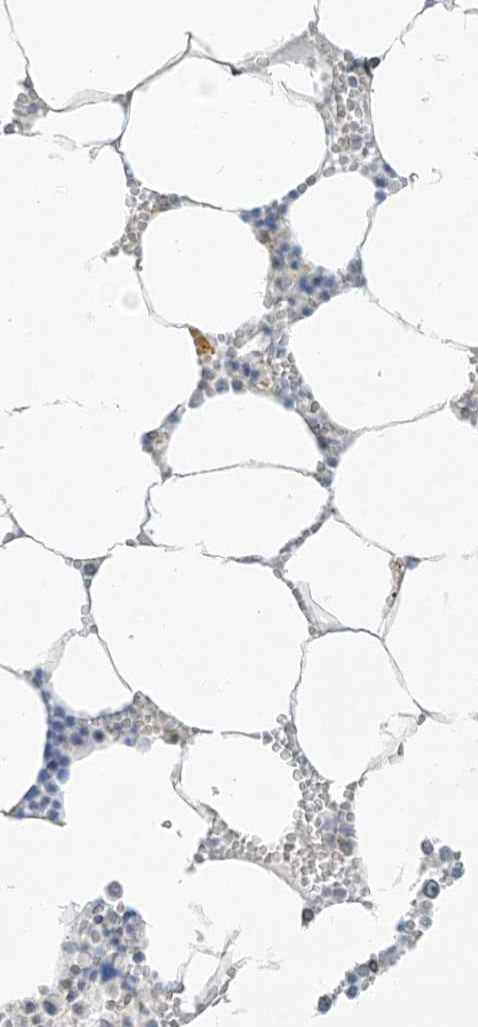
{"staining": {"intensity": "moderate", "quantity": "<25%", "location": "nuclear"}, "tissue": "bone marrow", "cell_type": "Hematopoietic cells", "image_type": "normal", "snomed": [{"axis": "morphology", "description": "Normal tissue, NOS"}, {"axis": "topography", "description": "Bone marrow"}], "caption": "Protein expression analysis of unremarkable bone marrow exhibits moderate nuclear expression in about <25% of hematopoietic cells.", "gene": "SAMD15", "patient": {"sex": "male", "age": 70}}